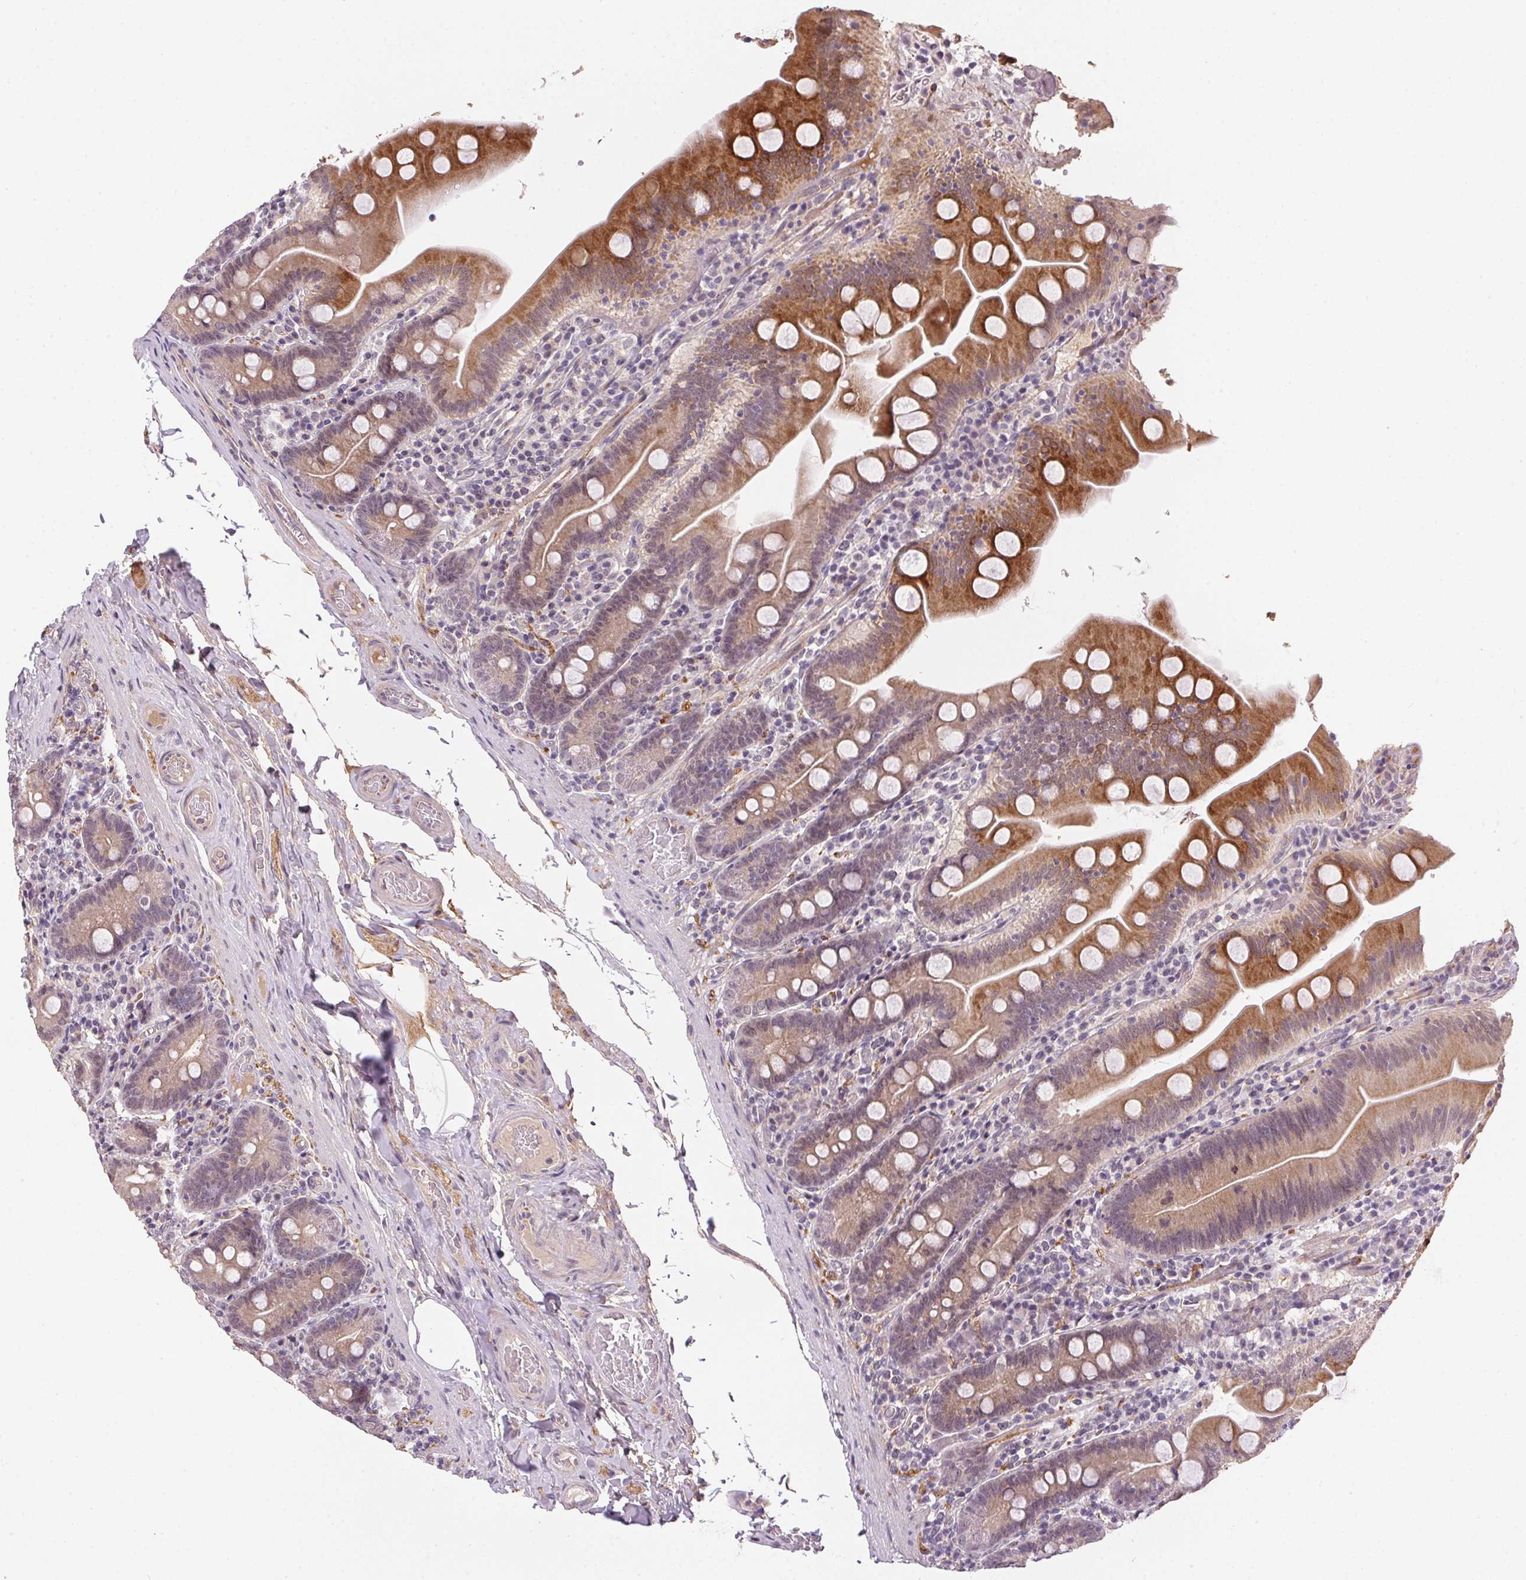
{"staining": {"intensity": "moderate", "quantity": ">75%", "location": "cytoplasmic/membranous"}, "tissue": "small intestine", "cell_type": "Glandular cells", "image_type": "normal", "snomed": [{"axis": "morphology", "description": "Normal tissue, NOS"}, {"axis": "topography", "description": "Small intestine"}], "caption": "Brown immunohistochemical staining in normal human small intestine shows moderate cytoplasmic/membranous positivity in about >75% of glandular cells. Using DAB (3,3'-diaminobenzidine) (brown) and hematoxylin (blue) stains, captured at high magnification using brightfield microscopy.", "gene": "CFAP92", "patient": {"sex": "male", "age": 37}}